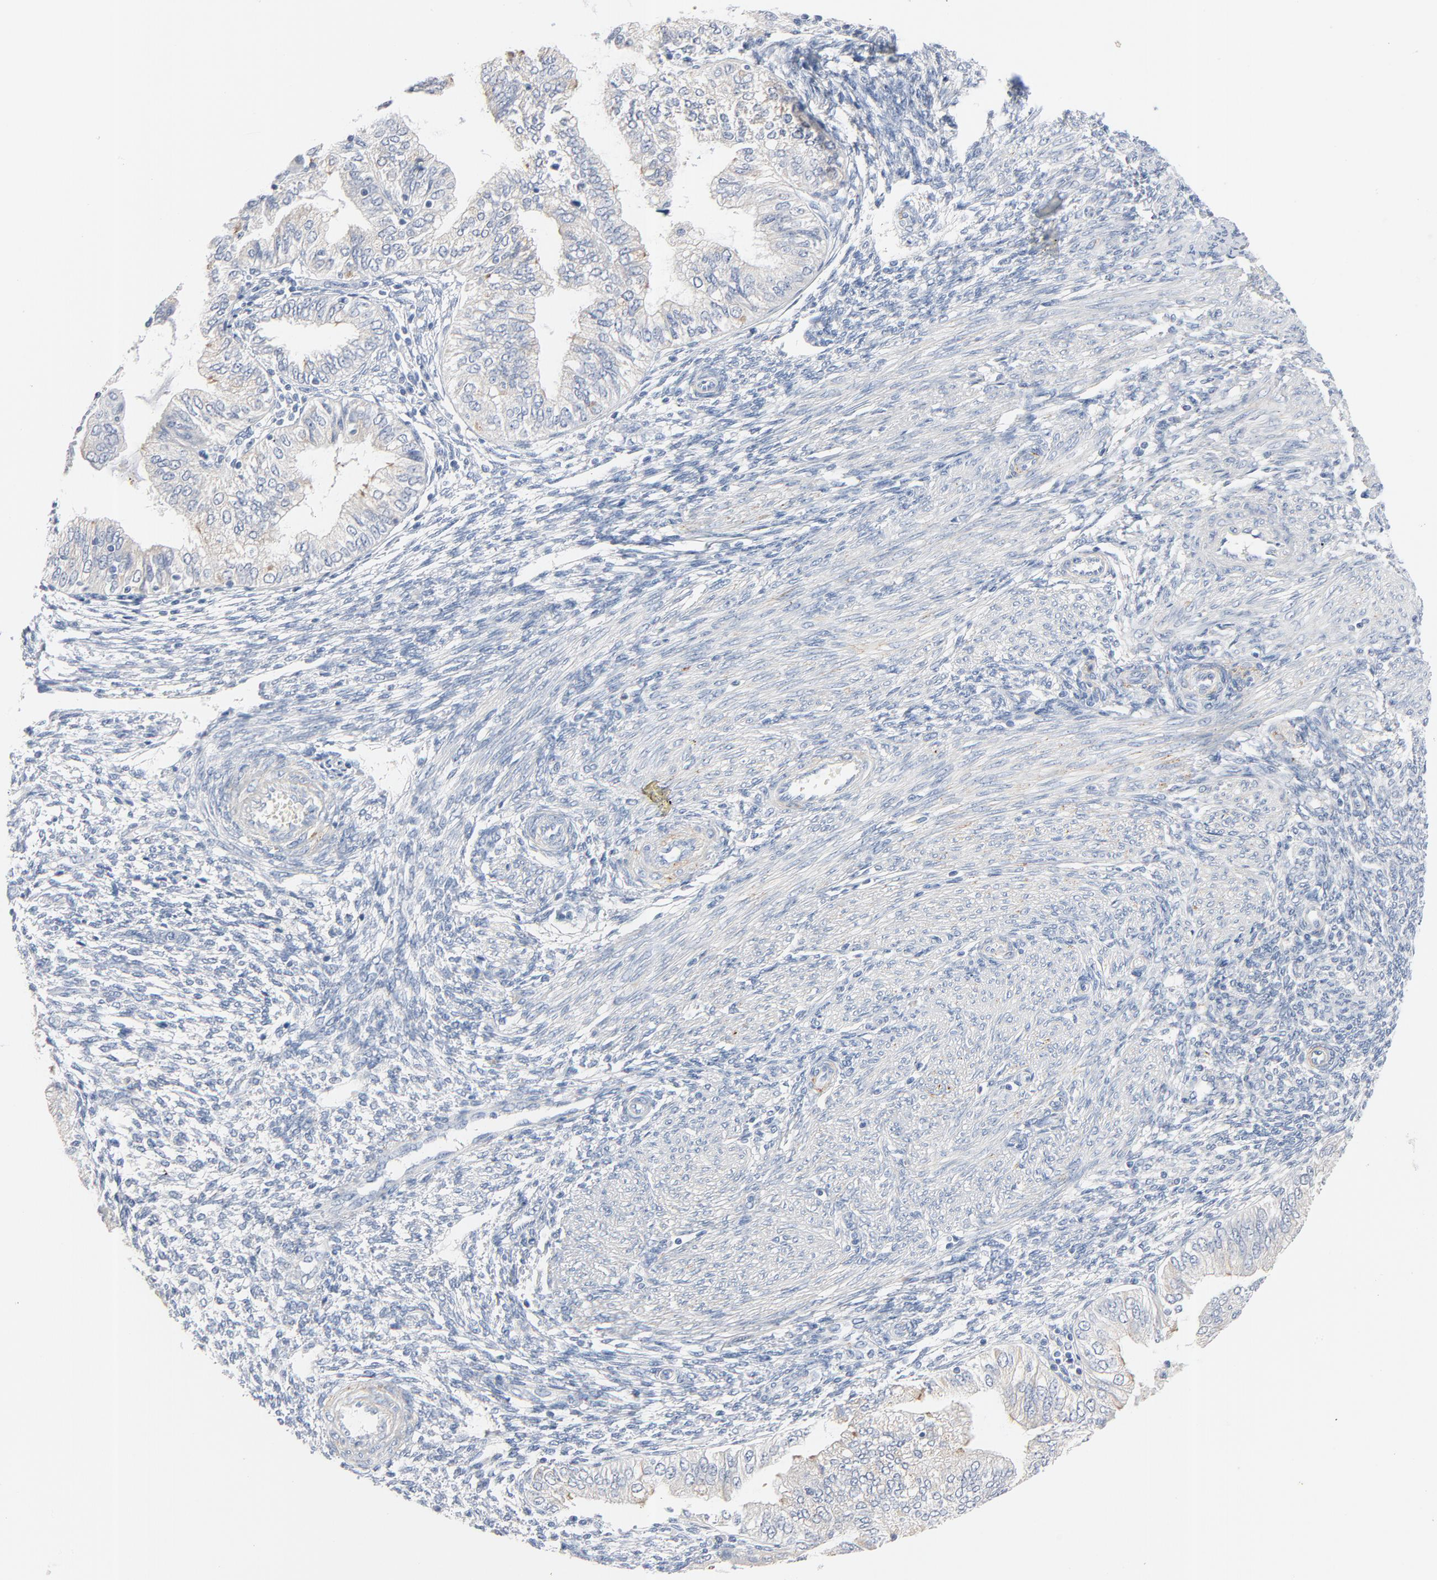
{"staining": {"intensity": "negative", "quantity": "none", "location": "none"}, "tissue": "endometrial cancer", "cell_type": "Tumor cells", "image_type": "cancer", "snomed": [{"axis": "morphology", "description": "Adenocarcinoma, NOS"}, {"axis": "topography", "description": "Endometrium"}], "caption": "Protein analysis of endometrial cancer (adenocarcinoma) reveals no significant expression in tumor cells.", "gene": "IFT43", "patient": {"sex": "female", "age": 51}}